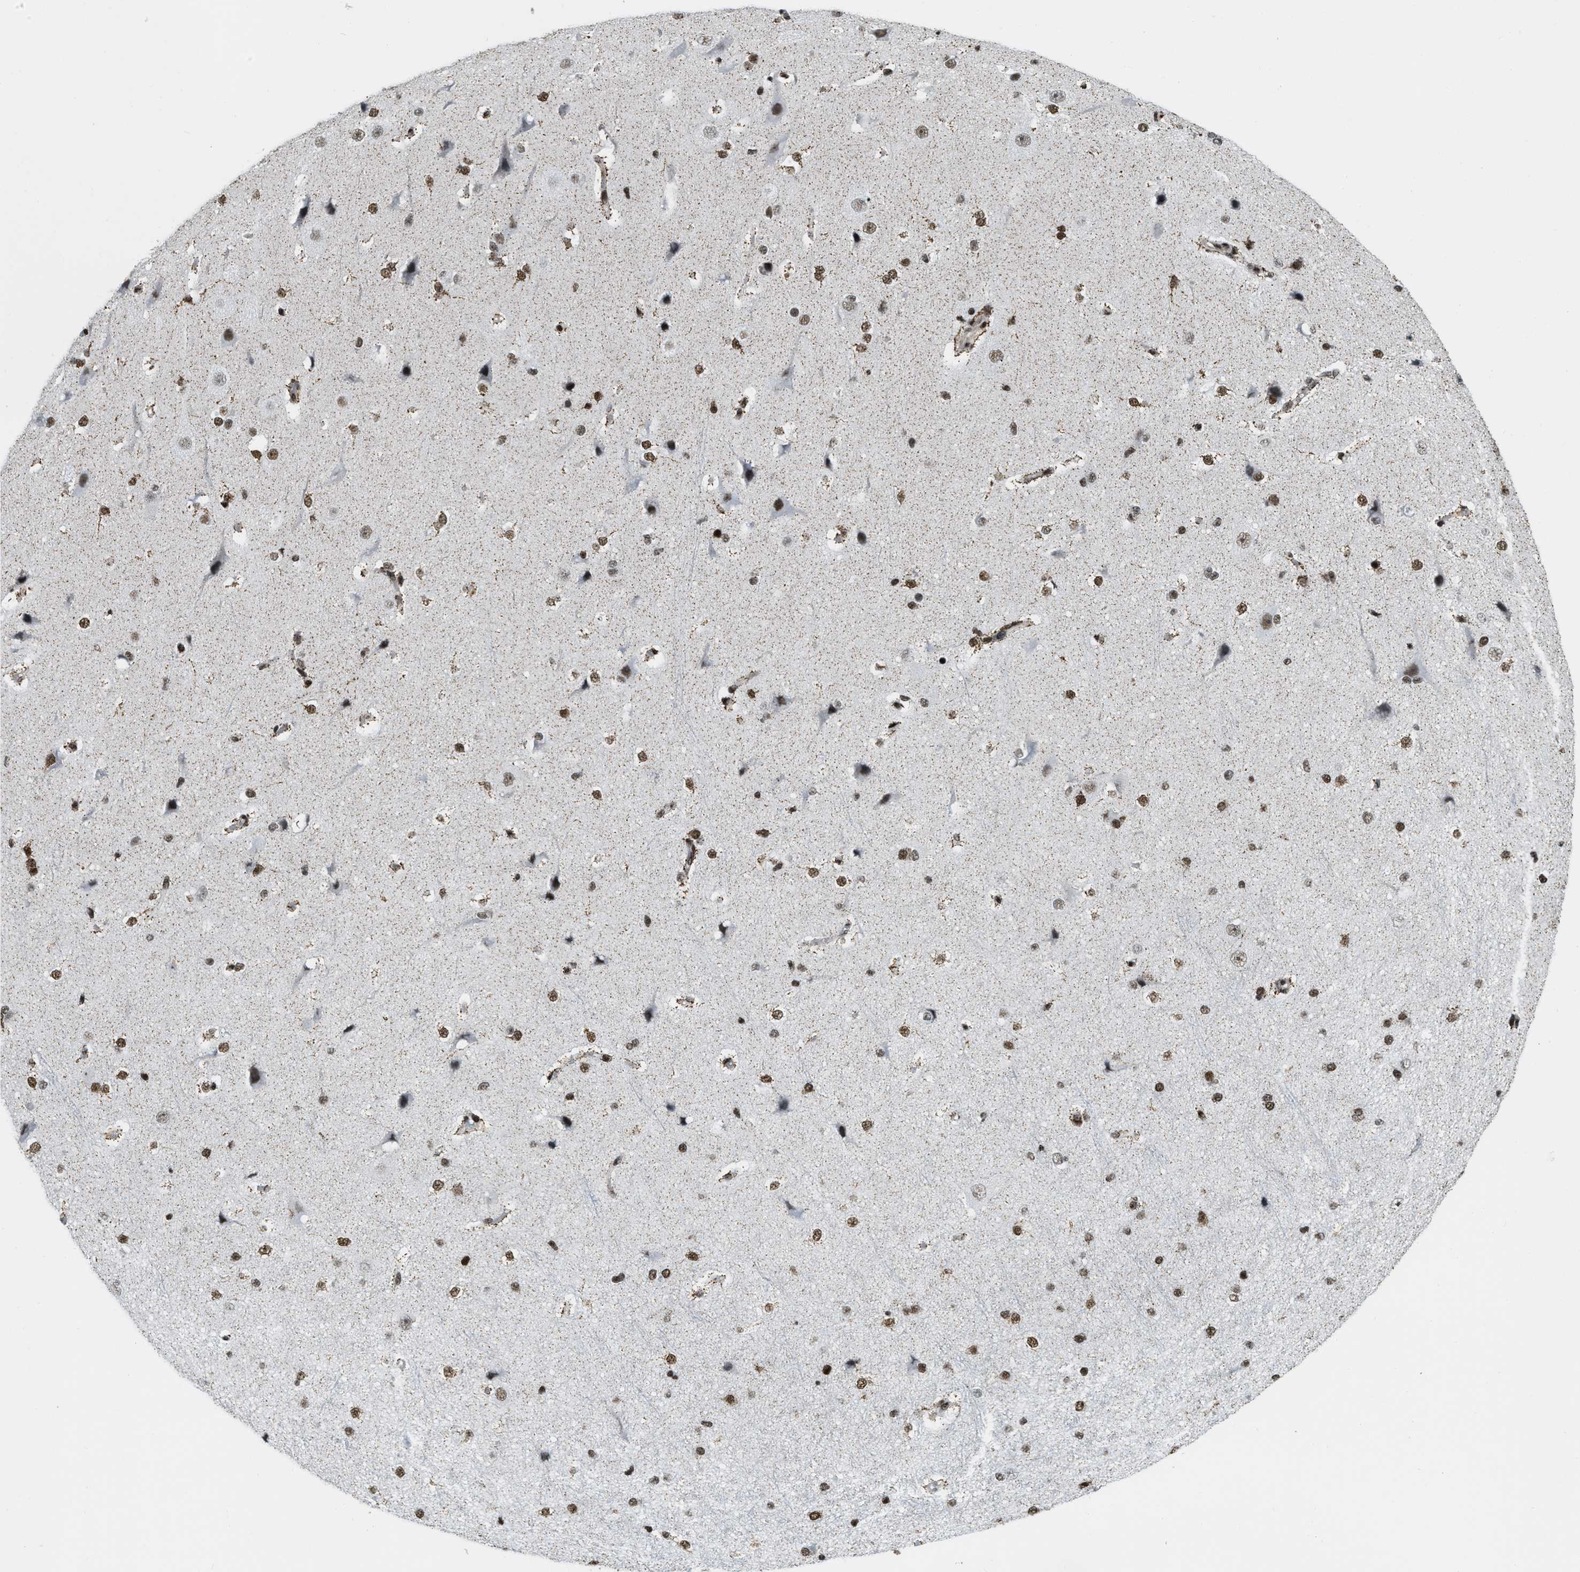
{"staining": {"intensity": "moderate", "quantity": ">75%", "location": "nuclear"}, "tissue": "cerebral cortex", "cell_type": "Endothelial cells", "image_type": "normal", "snomed": [{"axis": "morphology", "description": "Normal tissue, NOS"}, {"axis": "morphology", "description": "Developmental malformation"}, {"axis": "topography", "description": "Cerebral cortex"}], "caption": "A photomicrograph showing moderate nuclear staining in approximately >75% of endothelial cells in normal cerebral cortex, as visualized by brown immunohistochemical staining.", "gene": "NUMA1", "patient": {"sex": "female", "age": 30}}